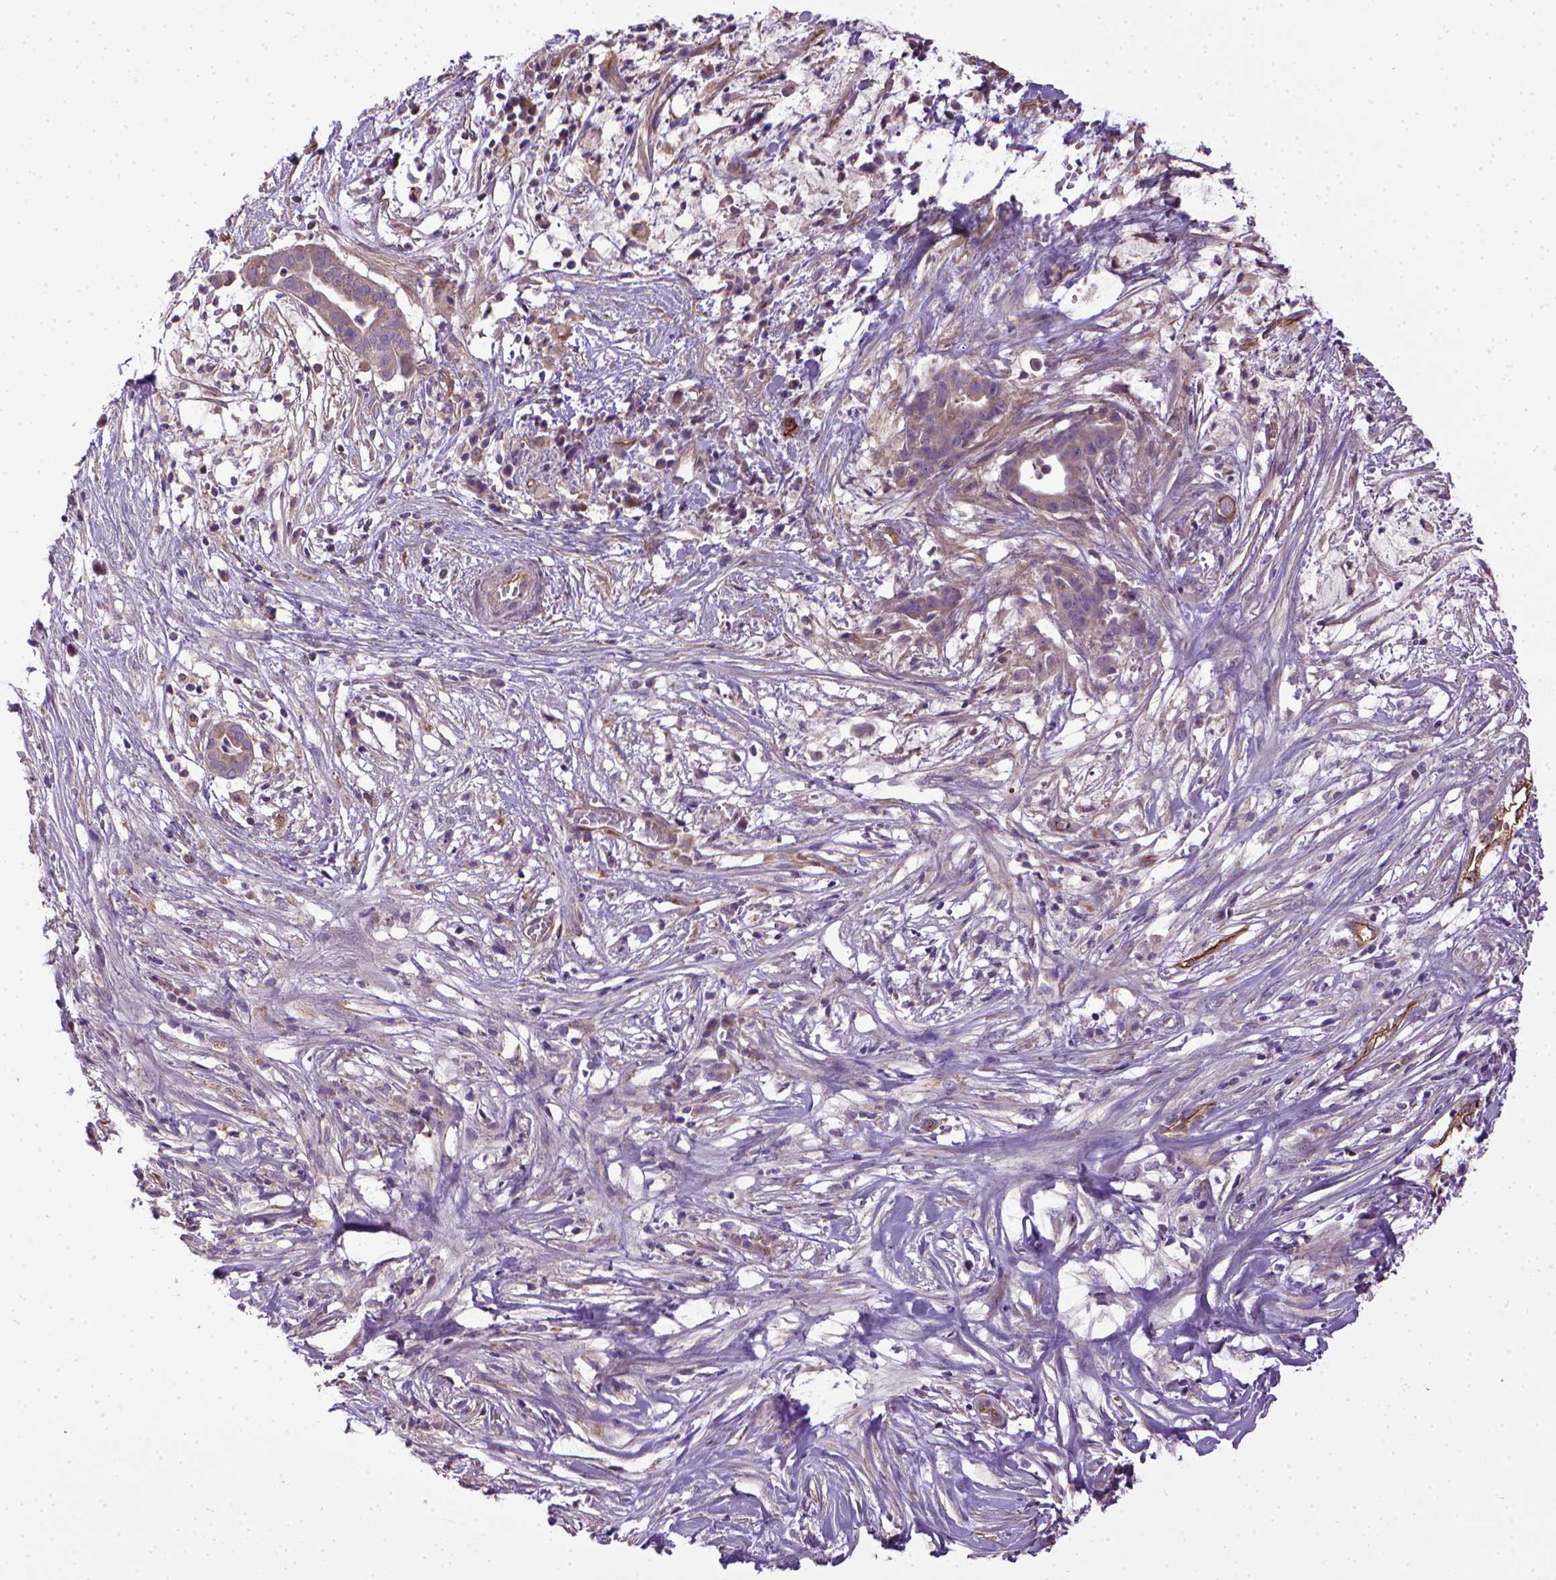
{"staining": {"intensity": "weak", "quantity": "25%-75%", "location": "cytoplasmic/membranous"}, "tissue": "pancreatic cancer", "cell_type": "Tumor cells", "image_type": "cancer", "snomed": [{"axis": "morphology", "description": "Adenocarcinoma, NOS"}, {"axis": "topography", "description": "Pancreas"}], "caption": "Immunohistochemical staining of human adenocarcinoma (pancreatic) displays weak cytoplasmic/membranous protein expression in approximately 25%-75% of tumor cells.", "gene": "ENG", "patient": {"sex": "male", "age": 61}}